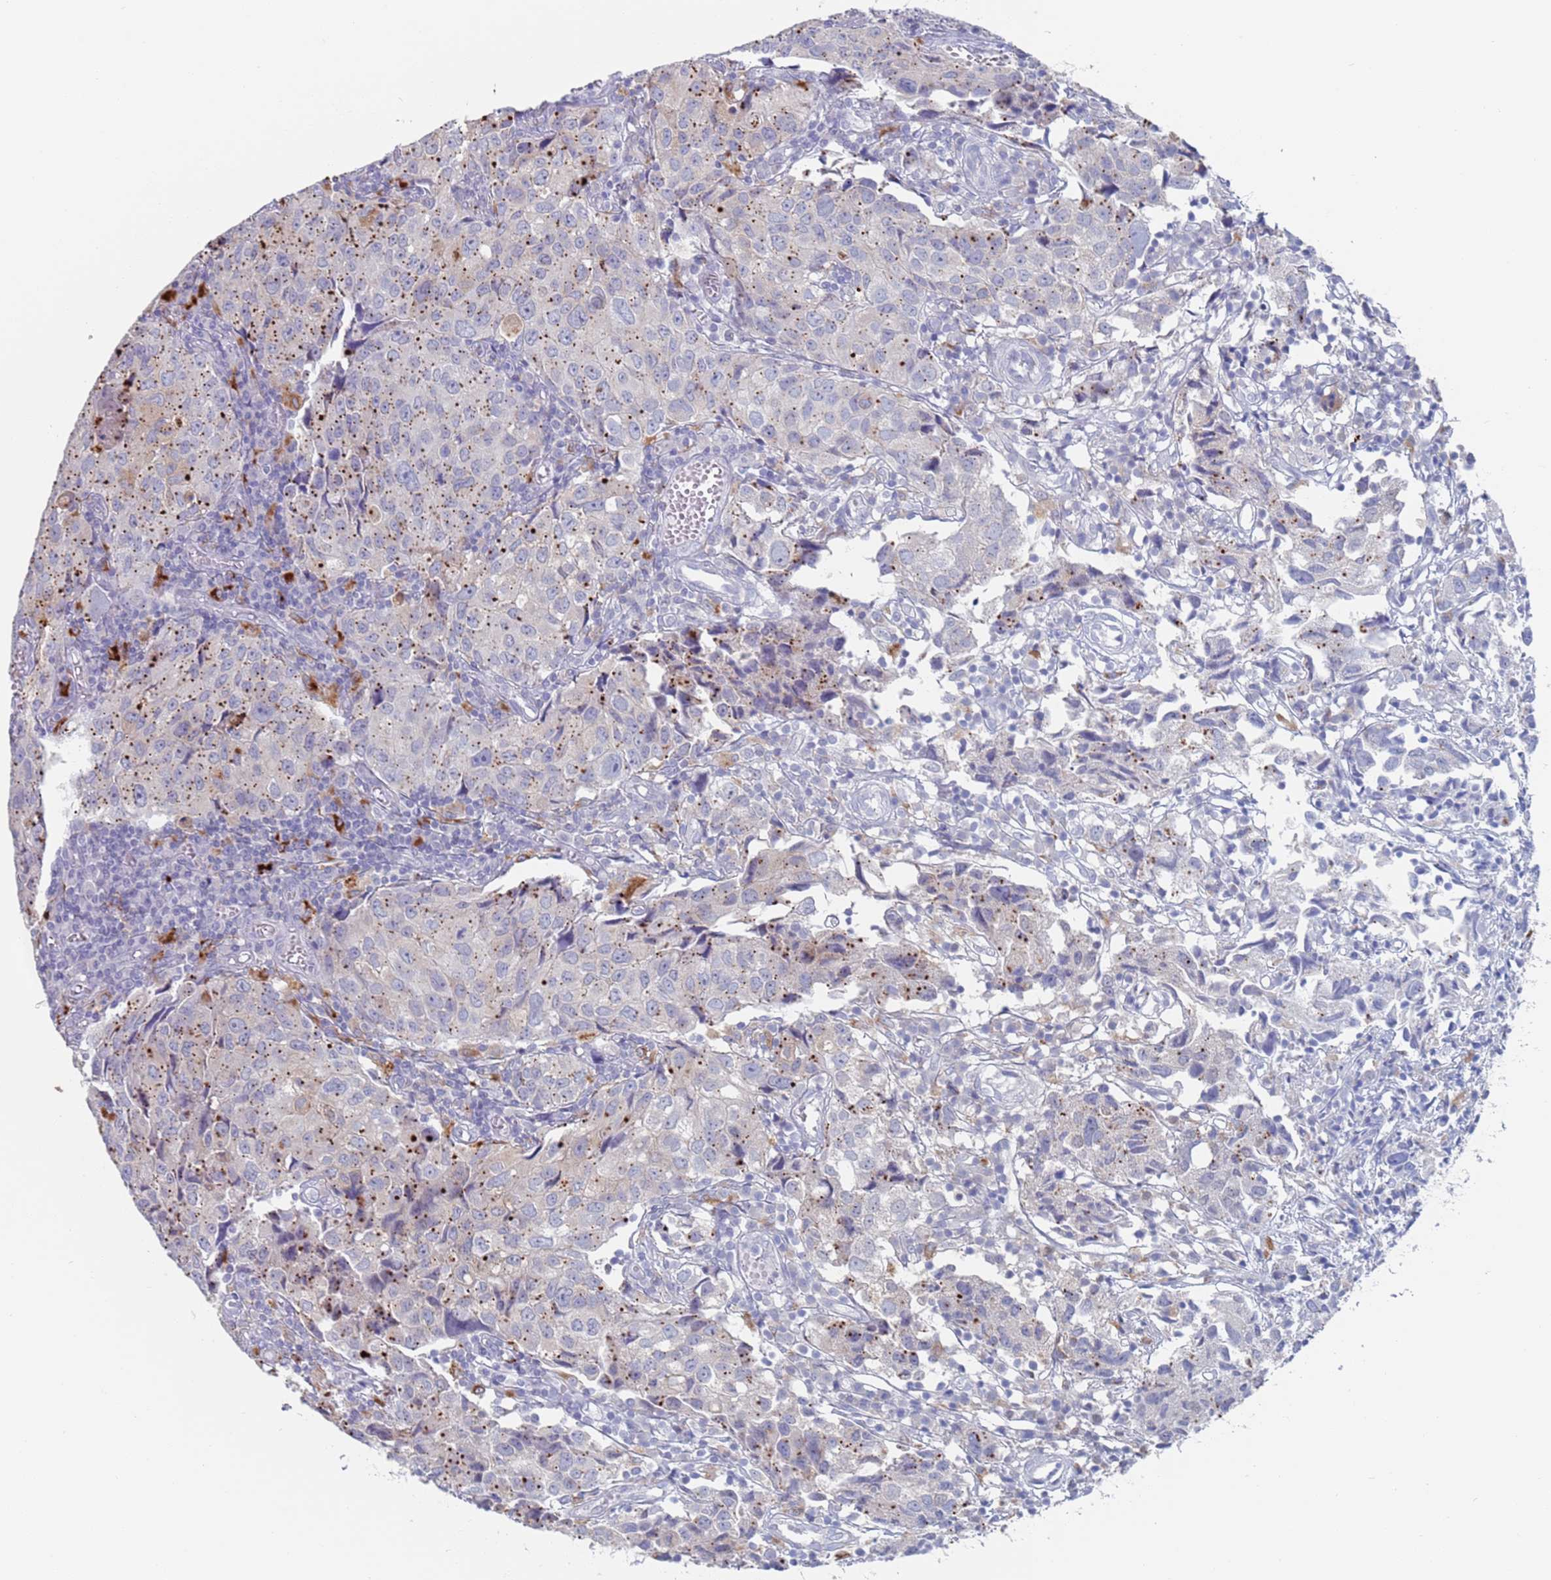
{"staining": {"intensity": "moderate", "quantity": "<25%", "location": "cytoplasmic/membranous"}, "tissue": "urothelial cancer", "cell_type": "Tumor cells", "image_type": "cancer", "snomed": [{"axis": "morphology", "description": "Urothelial carcinoma, High grade"}, {"axis": "topography", "description": "Urinary bladder"}], "caption": "The micrograph shows a brown stain indicating the presence of a protein in the cytoplasmic/membranous of tumor cells in high-grade urothelial carcinoma.", "gene": "FUCA1", "patient": {"sex": "female", "age": 75}}